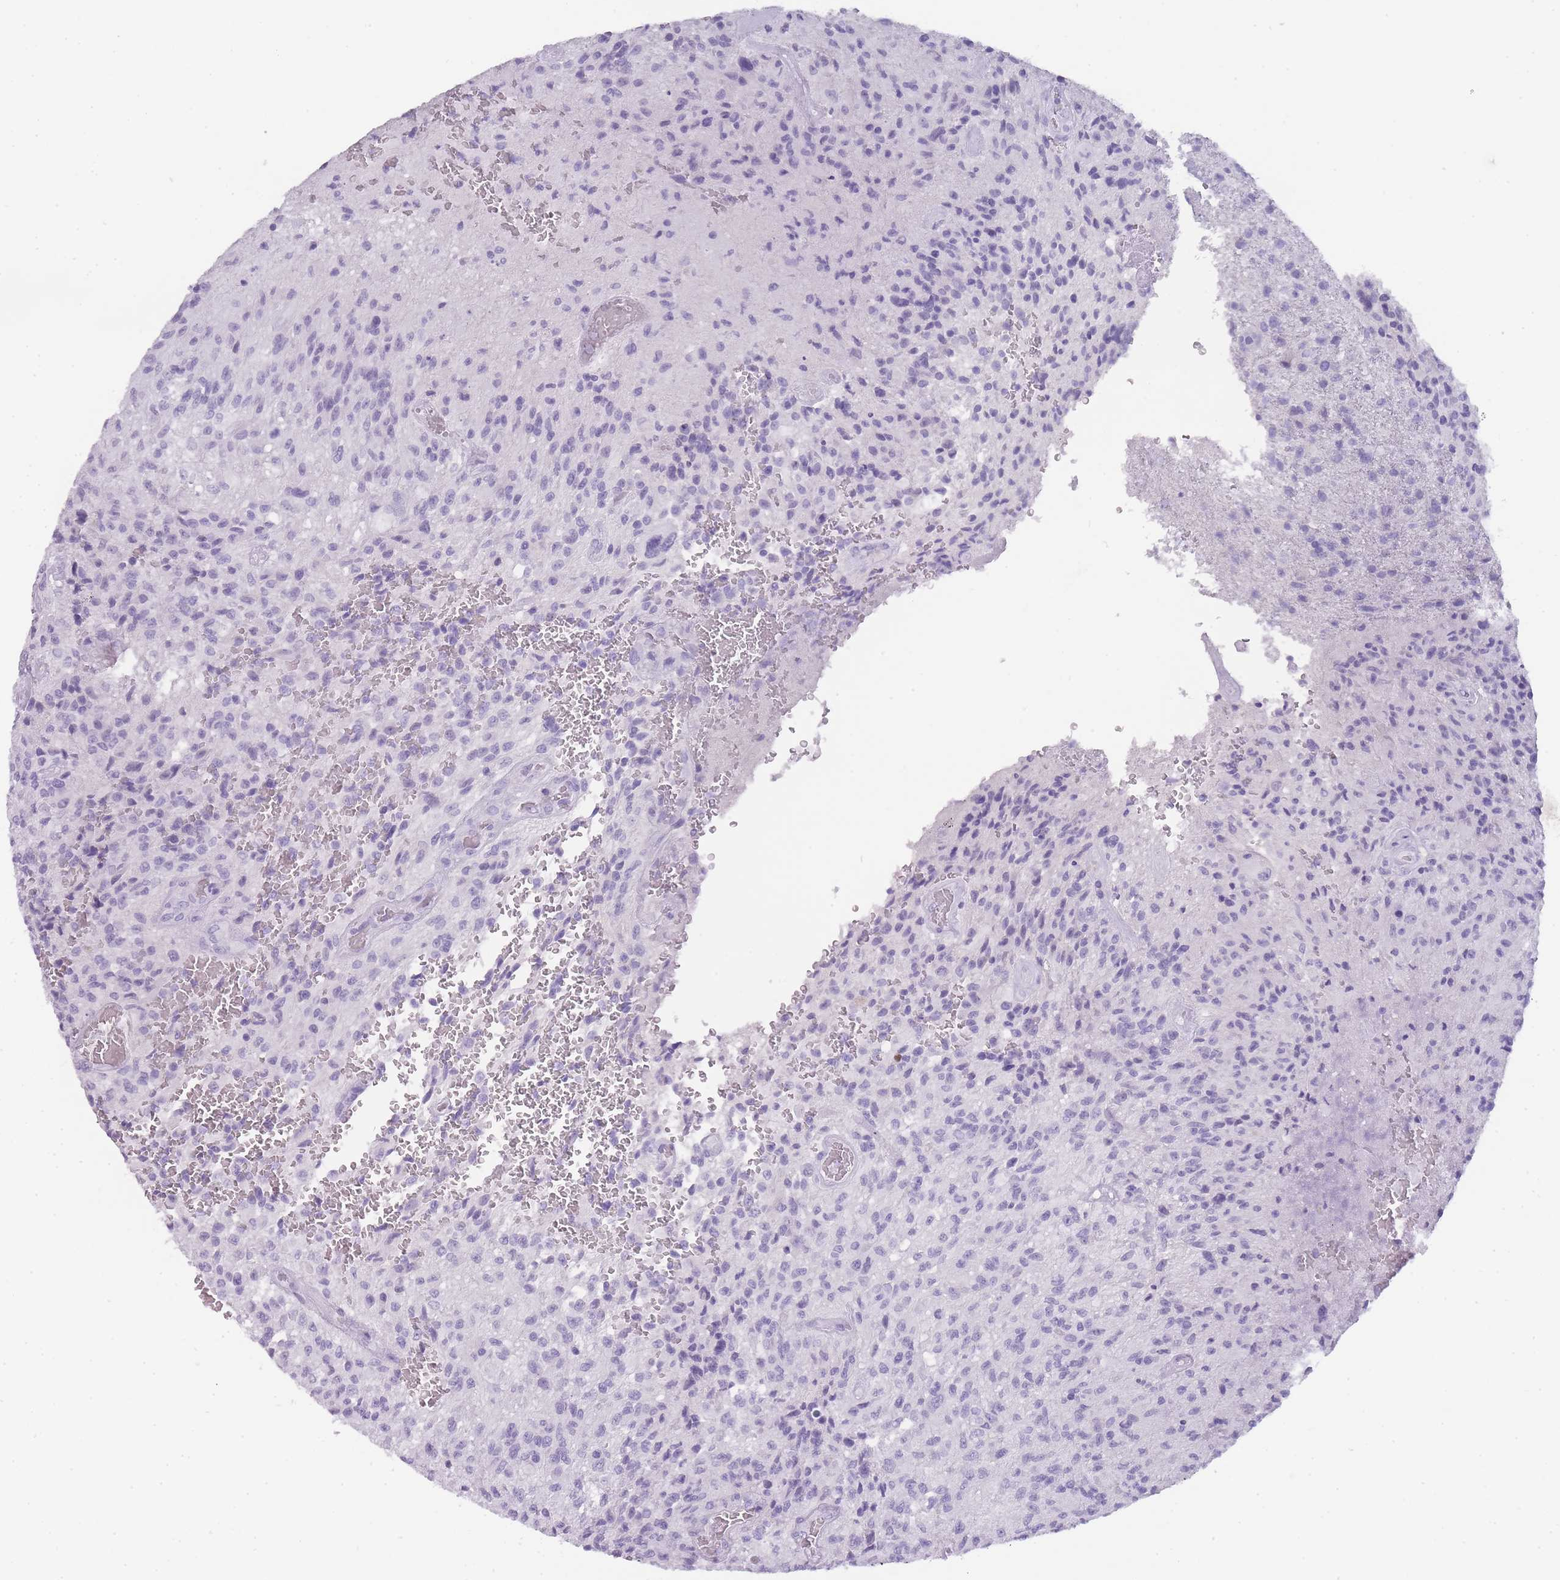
{"staining": {"intensity": "negative", "quantity": "none", "location": "none"}, "tissue": "glioma", "cell_type": "Tumor cells", "image_type": "cancer", "snomed": [{"axis": "morphology", "description": "Normal tissue, NOS"}, {"axis": "morphology", "description": "Glioma, malignant, High grade"}, {"axis": "topography", "description": "Cerebral cortex"}], "caption": "This histopathology image is of glioma stained with IHC to label a protein in brown with the nuclei are counter-stained blue. There is no staining in tumor cells.", "gene": "TCP11", "patient": {"sex": "male", "age": 56}}